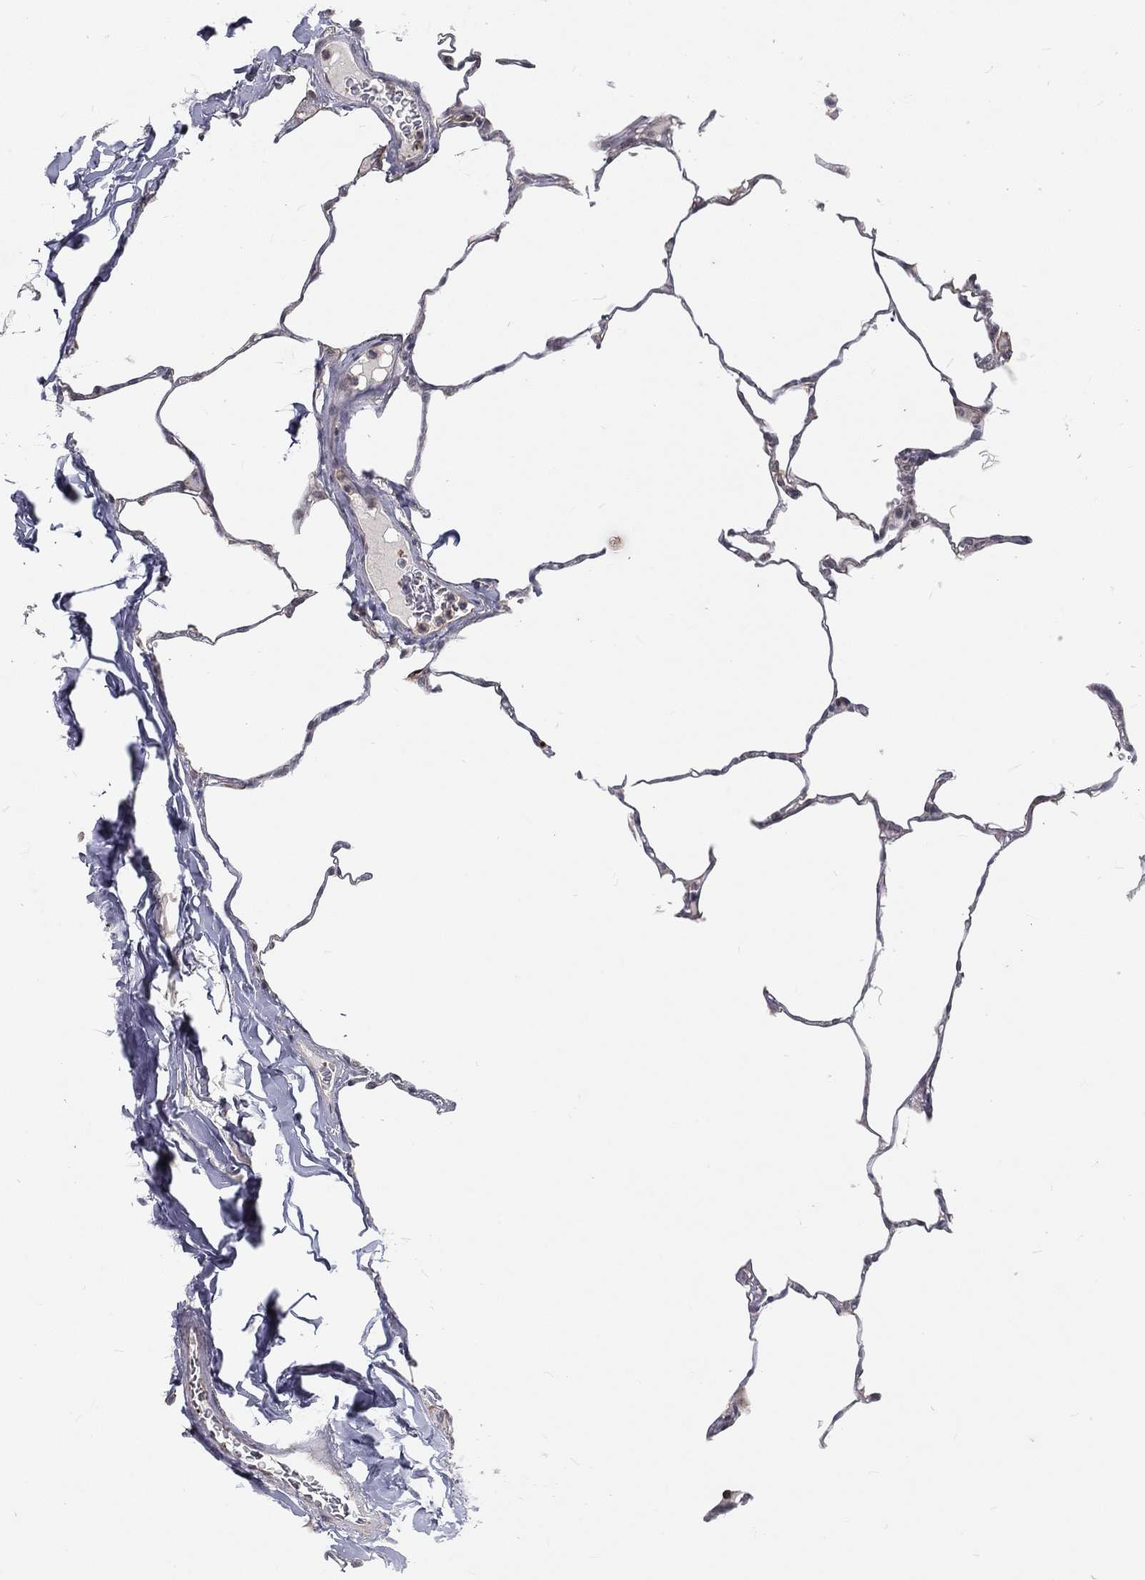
{"staining": {"intensity": "negative", "quantity": "none", "location": "none"}, "tissue": "lung", "cell_type": "Alveolar cells", "image_type": "normal", "snomed": [{"axis": "morphology", "description": "Normal tissue, NOS"}, {"axis": "morphology", "description": "Adenocarcinoma, metastatic, NOS"}, {"axis": "topography", "description": "Lung"}], "caption": "A photomicrograph of lung stained for a protein demonstrates no brown staining in alveolar cells.", "gene": "MORC2", "patient": {"sex": "male", "age": 45}}